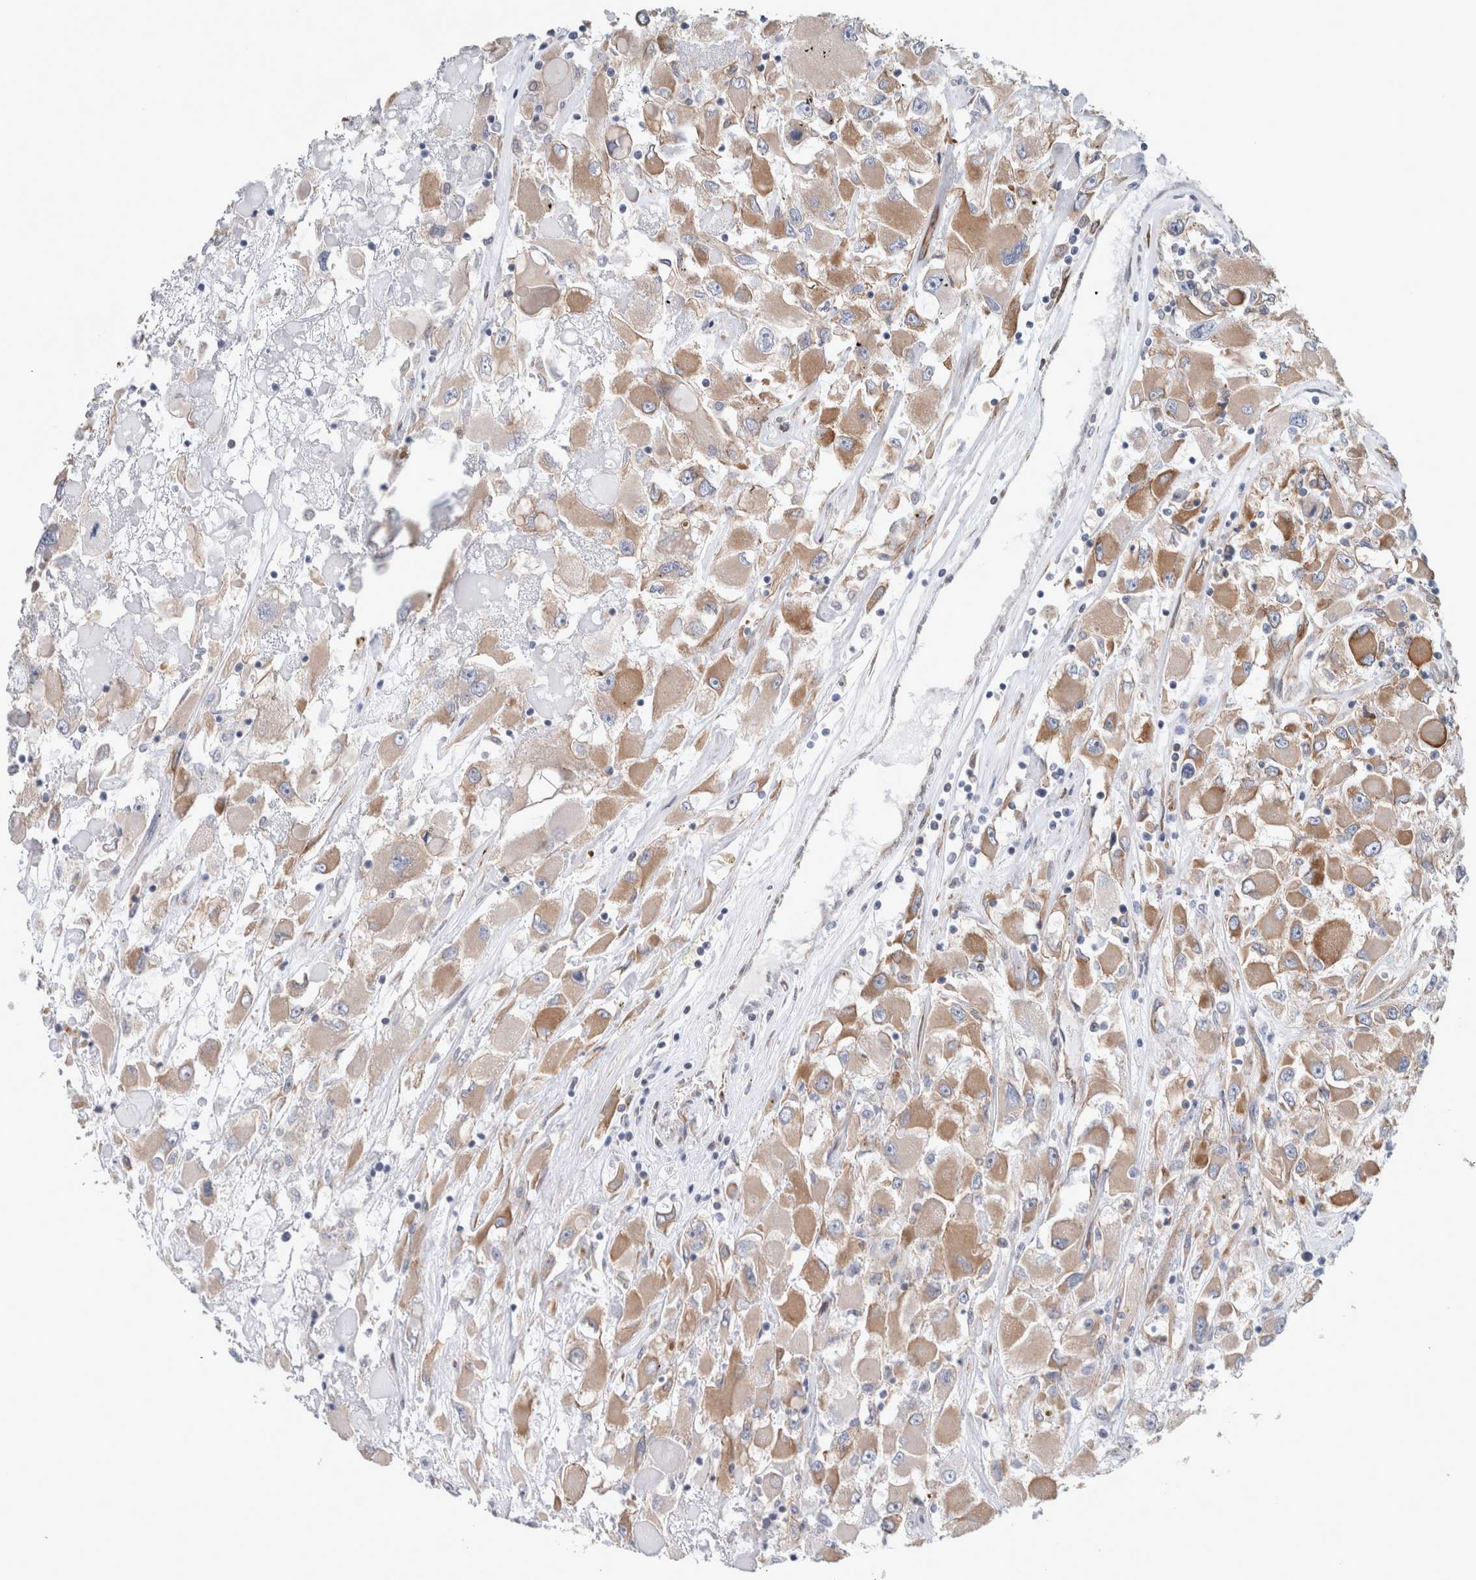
{"staining": {"intensity": "moderate", "quantity": ">75%", "location": "cytoplasmic/membranous"}, "tissue": "renal cancer", "cell_type": "Tumor cells", "image_type": "cancer", "snomed": [{"axis": "morphology", "description": "Adenocarcinoma, NOS"}, {"axis": "topography", "description": "Kidney"}], "caption": "Protein staining shows moderate cytoplasmic/membranous positivity in approximately >75% of tumor cells in renal cancer (adenocarcinoma).", "gene": "PLEC", "patient": {"sex": "female", "age": 52}}